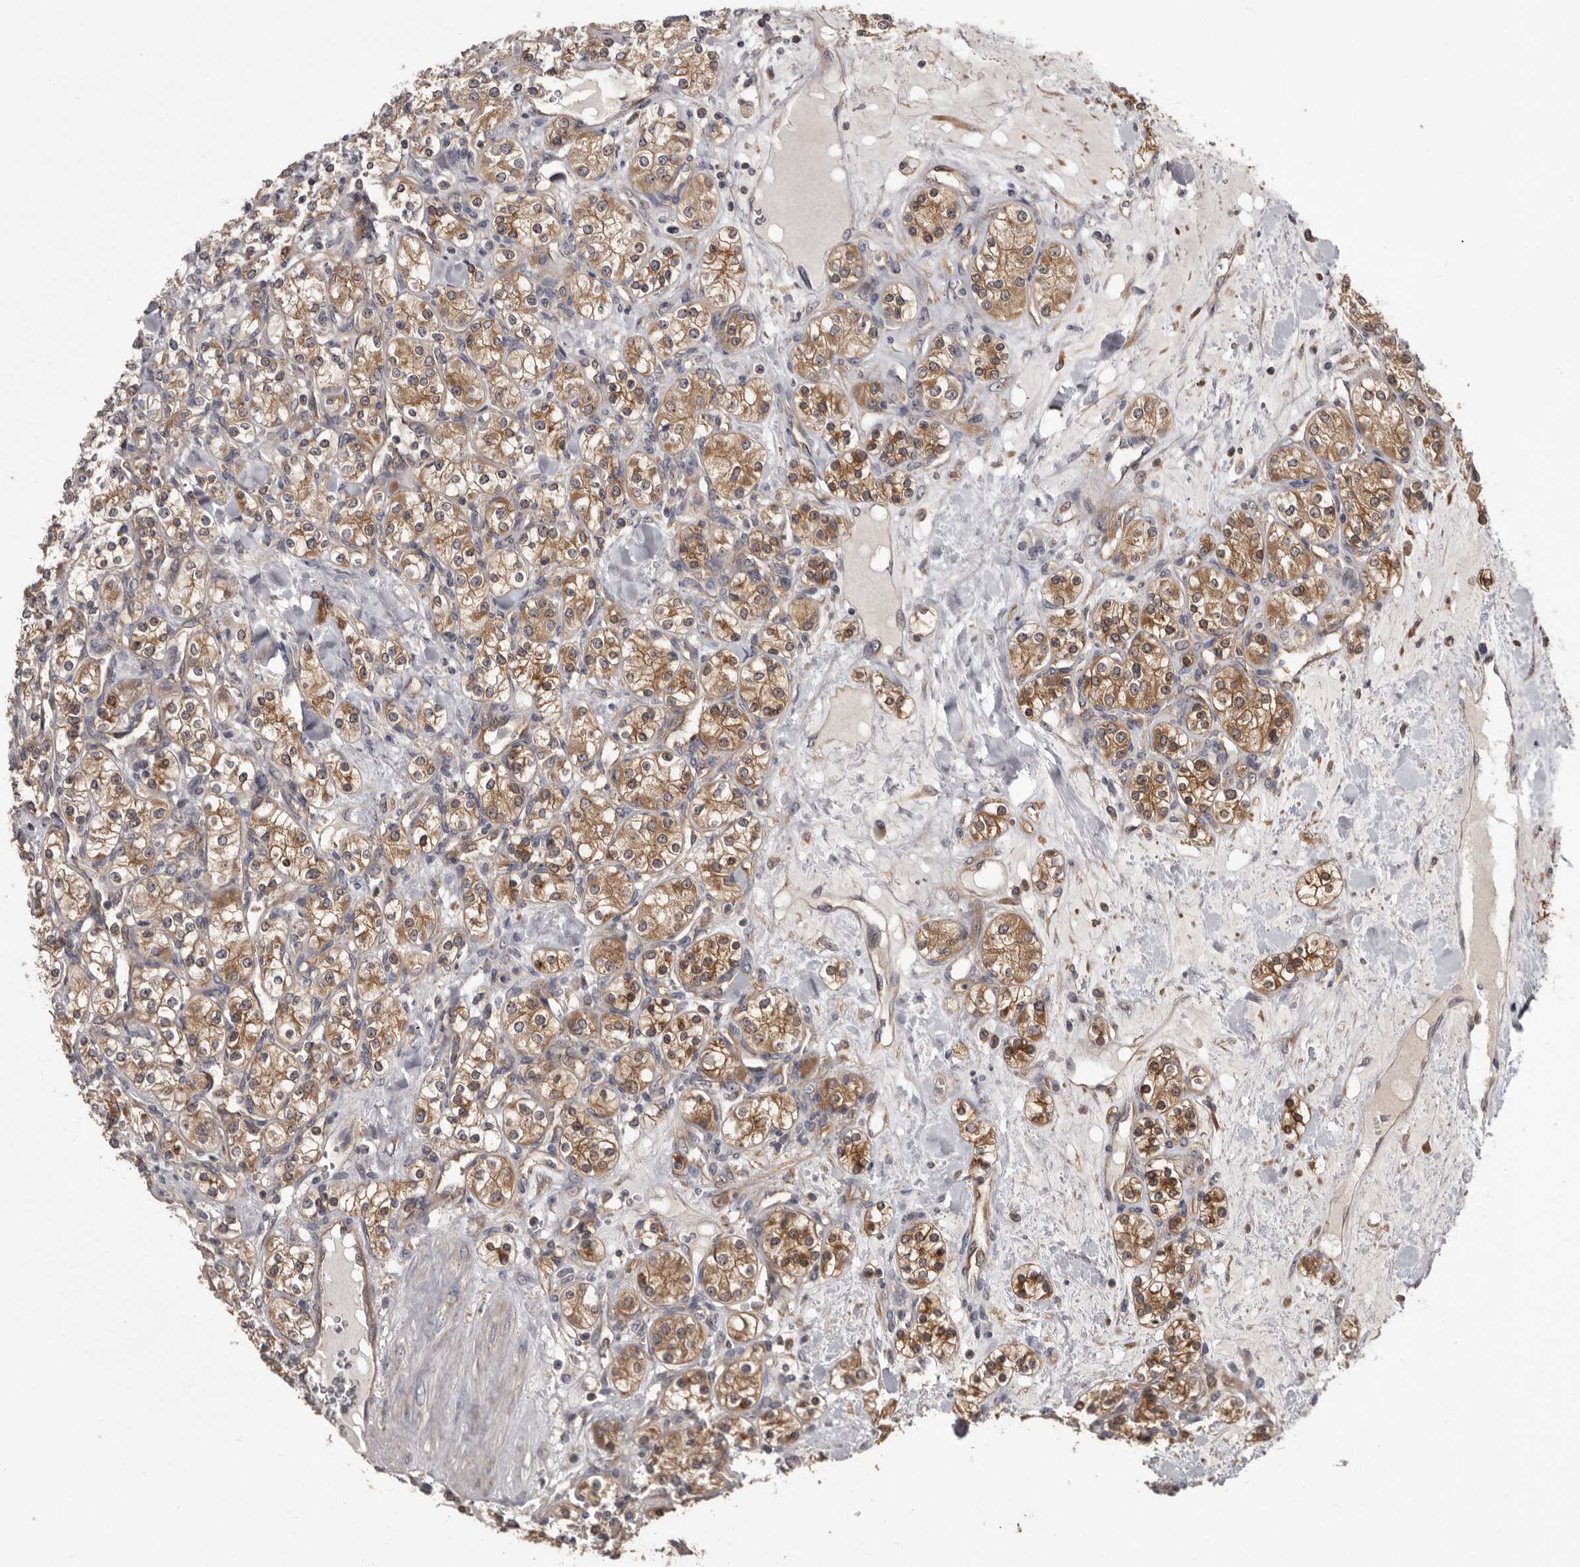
{"staining": {"intensity": "moderate", "quantity": ">75%", "location": "cytoplasmic/membranous"}, "tissue": "renal cancer", "cell_type": "Tumor cells", "image_type": "cancer", "snomed": [{"axis": "morphology", "description": "Adenocarcinoma, NOS"}, {"axis": "topography", "description": "Kidney"}], "caption": "Renal cancer tissue demonstrates moderate cytoplasmic/membranous positivity in approximately >75% of tumor cells, visualized by immunohistochemistry.", "gene": "DARS1", "patient": {"sex": "male", "age": 77}}